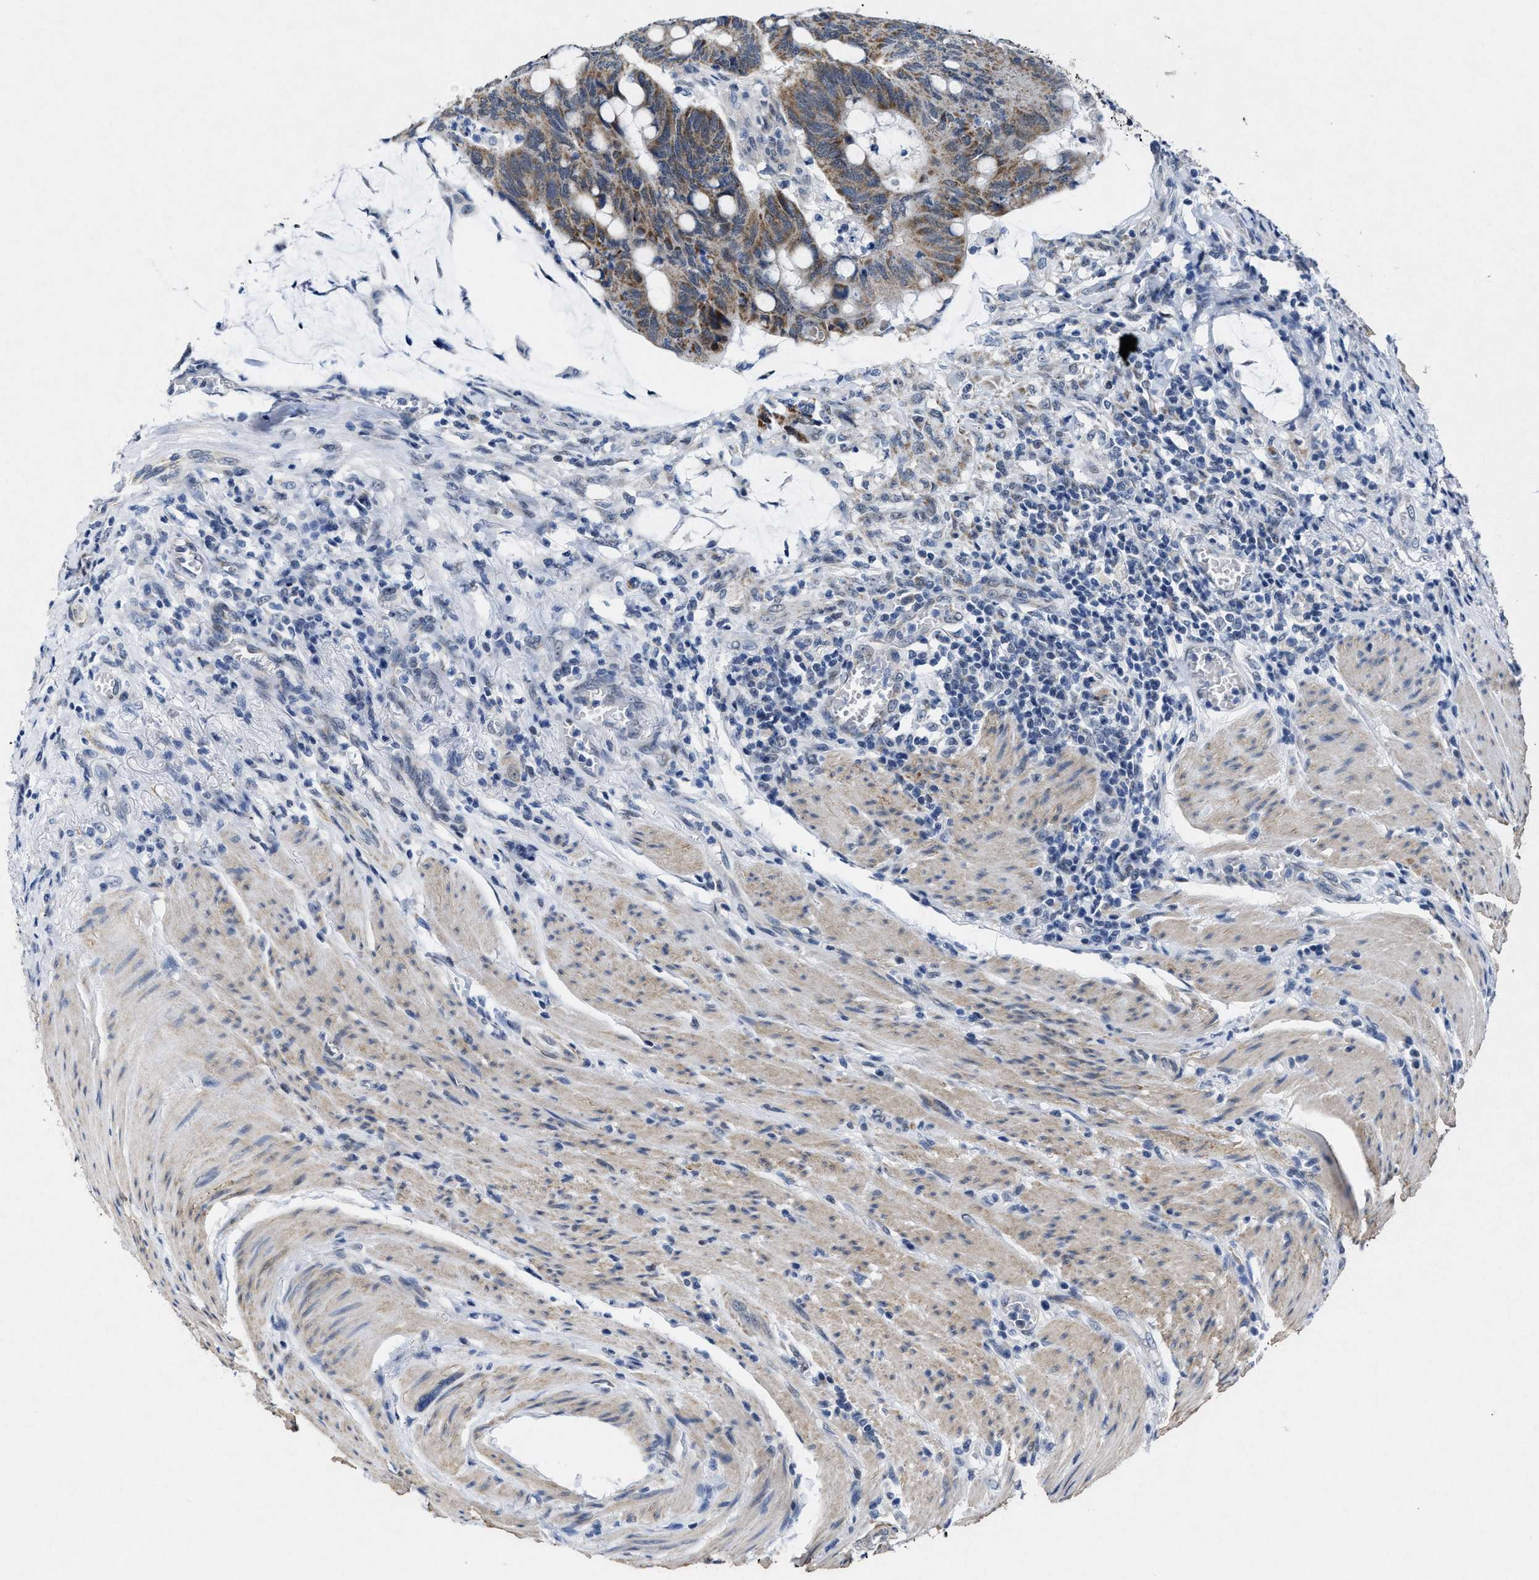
{"staining": {"intensity": "moderate", "quantity": ">75%", "location": "cytoplasmic/membranous"}, "tissue": "colorectal cancer", "cell_type": "Tumor cells", "image_type": "cancer", "snomed": [{"axis": "morphology", "description": "Normal tissue, NOS"}, {"axis": "morphology", "description": "Adenocarcinoma, NOS"}, {"axis": "topography", "description": "Rectum"}, {"axis": "topography", "description": "Peripheral nerve tissue"}], "caption": "Tumor cells demonstrate moderate cytoplasmic/membranous staining in about >75% of cells in adenocarcinoma (colorectal).", "gene": "ID3", "patient": {"sex": "male", "age": 92}}